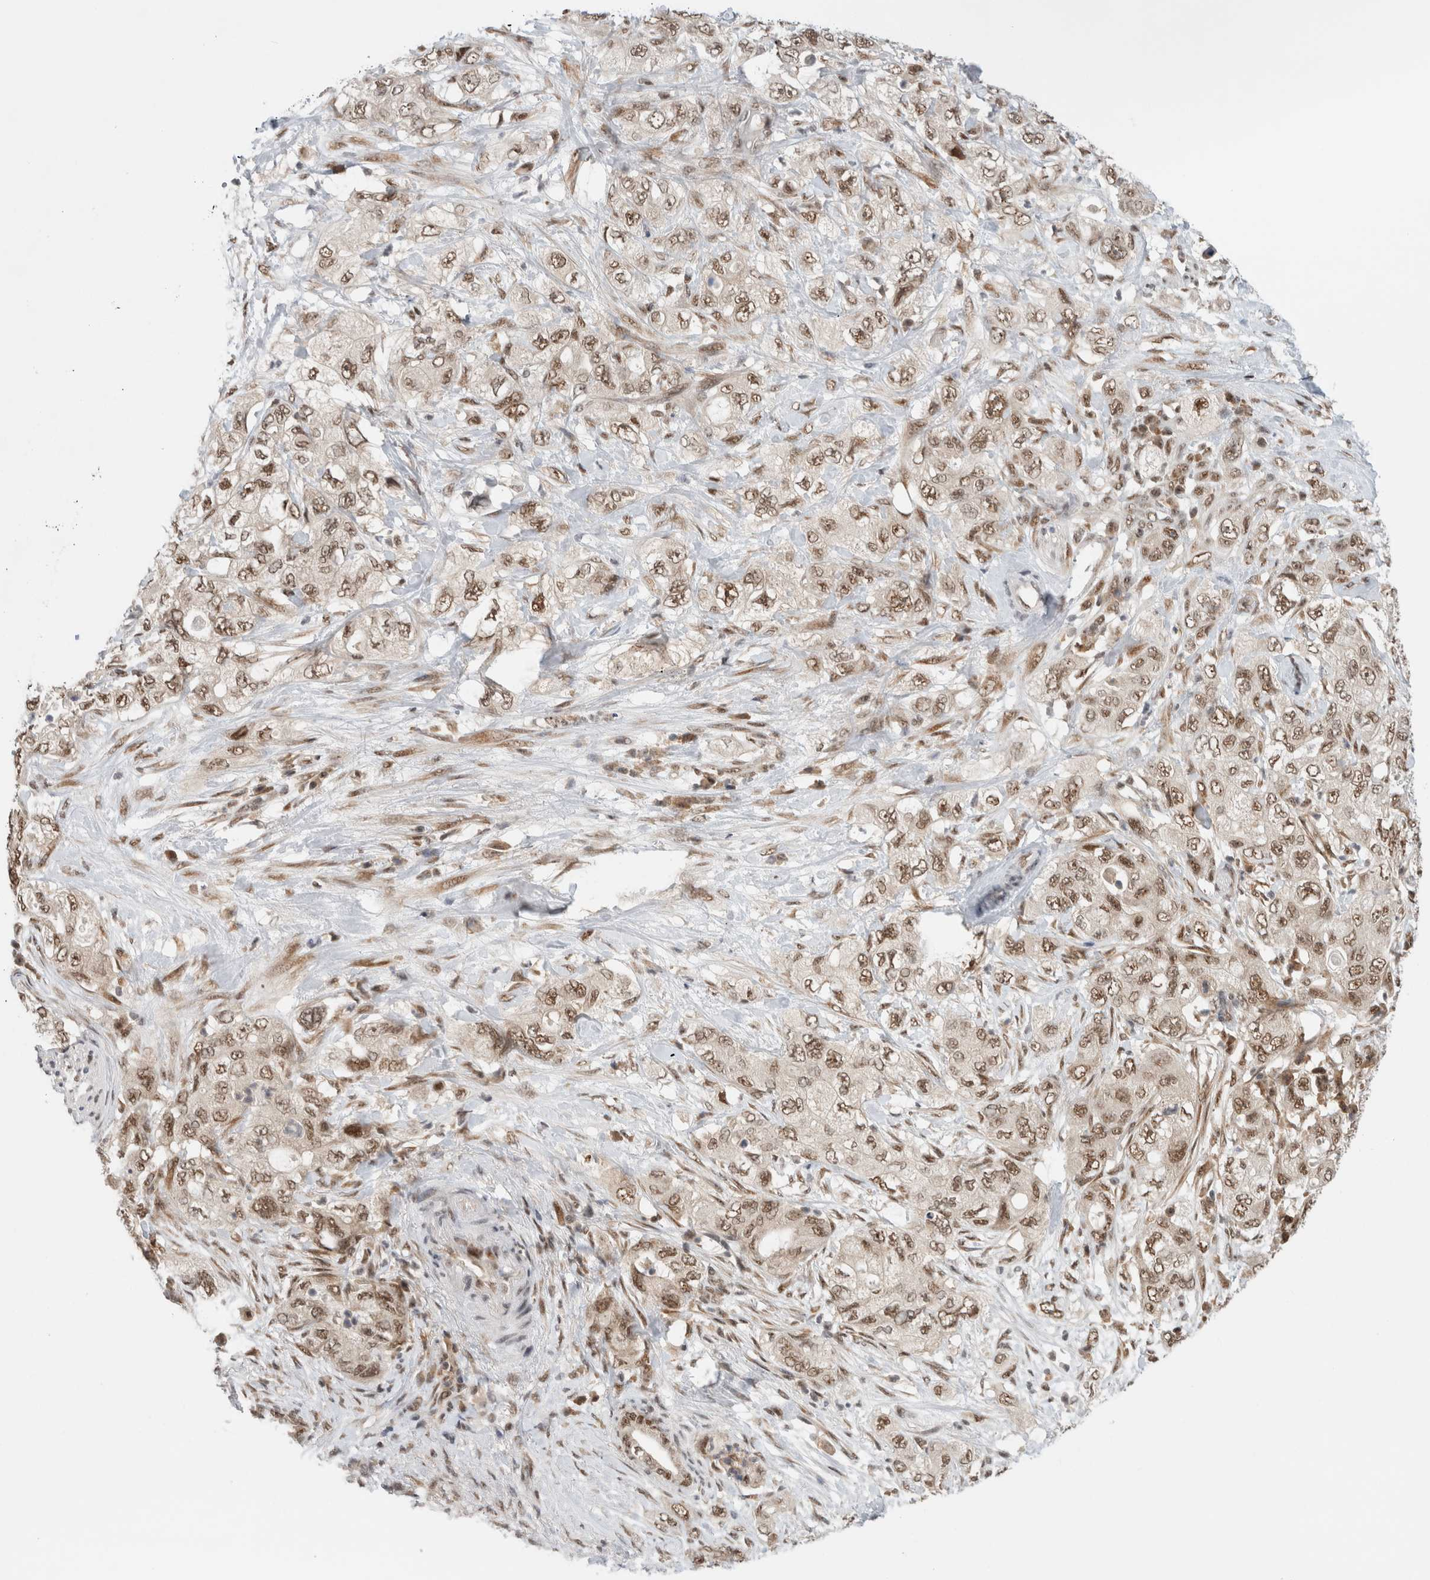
{"staining": {"intensity": "moderate", "quantity": ">75%", "location": "nuclear"}, "tissue": "pancreatic cancer", "cell_type": "Tumor cells", "image_type": "cancer", "snomed": [{"axis": "morphology", "description": "Adenocarcinoma, NOS"}, {"axis": "topography", "description": "Pancreas"}], "caption": "Immunohistochemistry (IHC) of human pancreatic cancer (adenocarcinoma) displays medium levels of moderate nuclear positivity in about >75% of tumor cells.", "gene": "NCAPG2", "patient": {"sex": "female", "age": 73}}